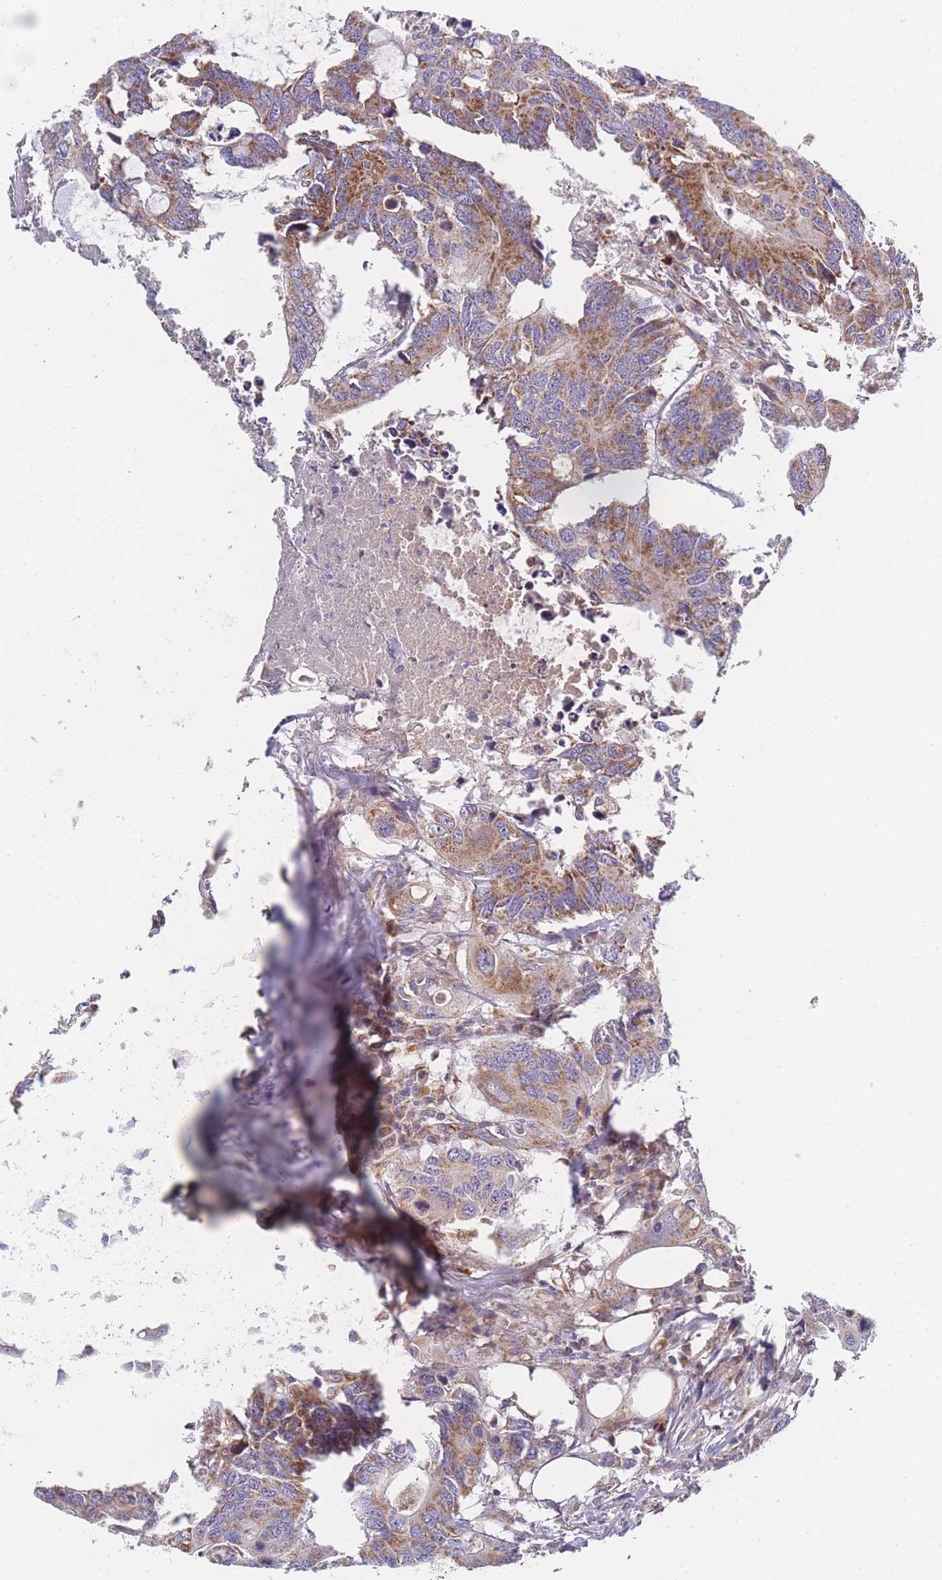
{"staining": {"intensity": "moderate", "quantity": ">75%", "location": "cytoplasmic/membranous"}, "tissue": "colorectal cancer", "cell_type": "Tumor cells", "image_type": "cancer", "snomed": [{"axis": "morphology", "description": "Adenocarcinoma, NOS"}, {"axis": "topography", "description": "Colon"}], "caption": "Adenocarcinoma (colorectal) stained with DAB (3,3'-diaminobenzidine) immunohistochemistry (IHC) shows medium levels of moderate cytoplasmic/membranous staining in approximately >75% of tumor cells.", "gene": "MTRES1", "patient": {"sex": "male", "age": 71}}